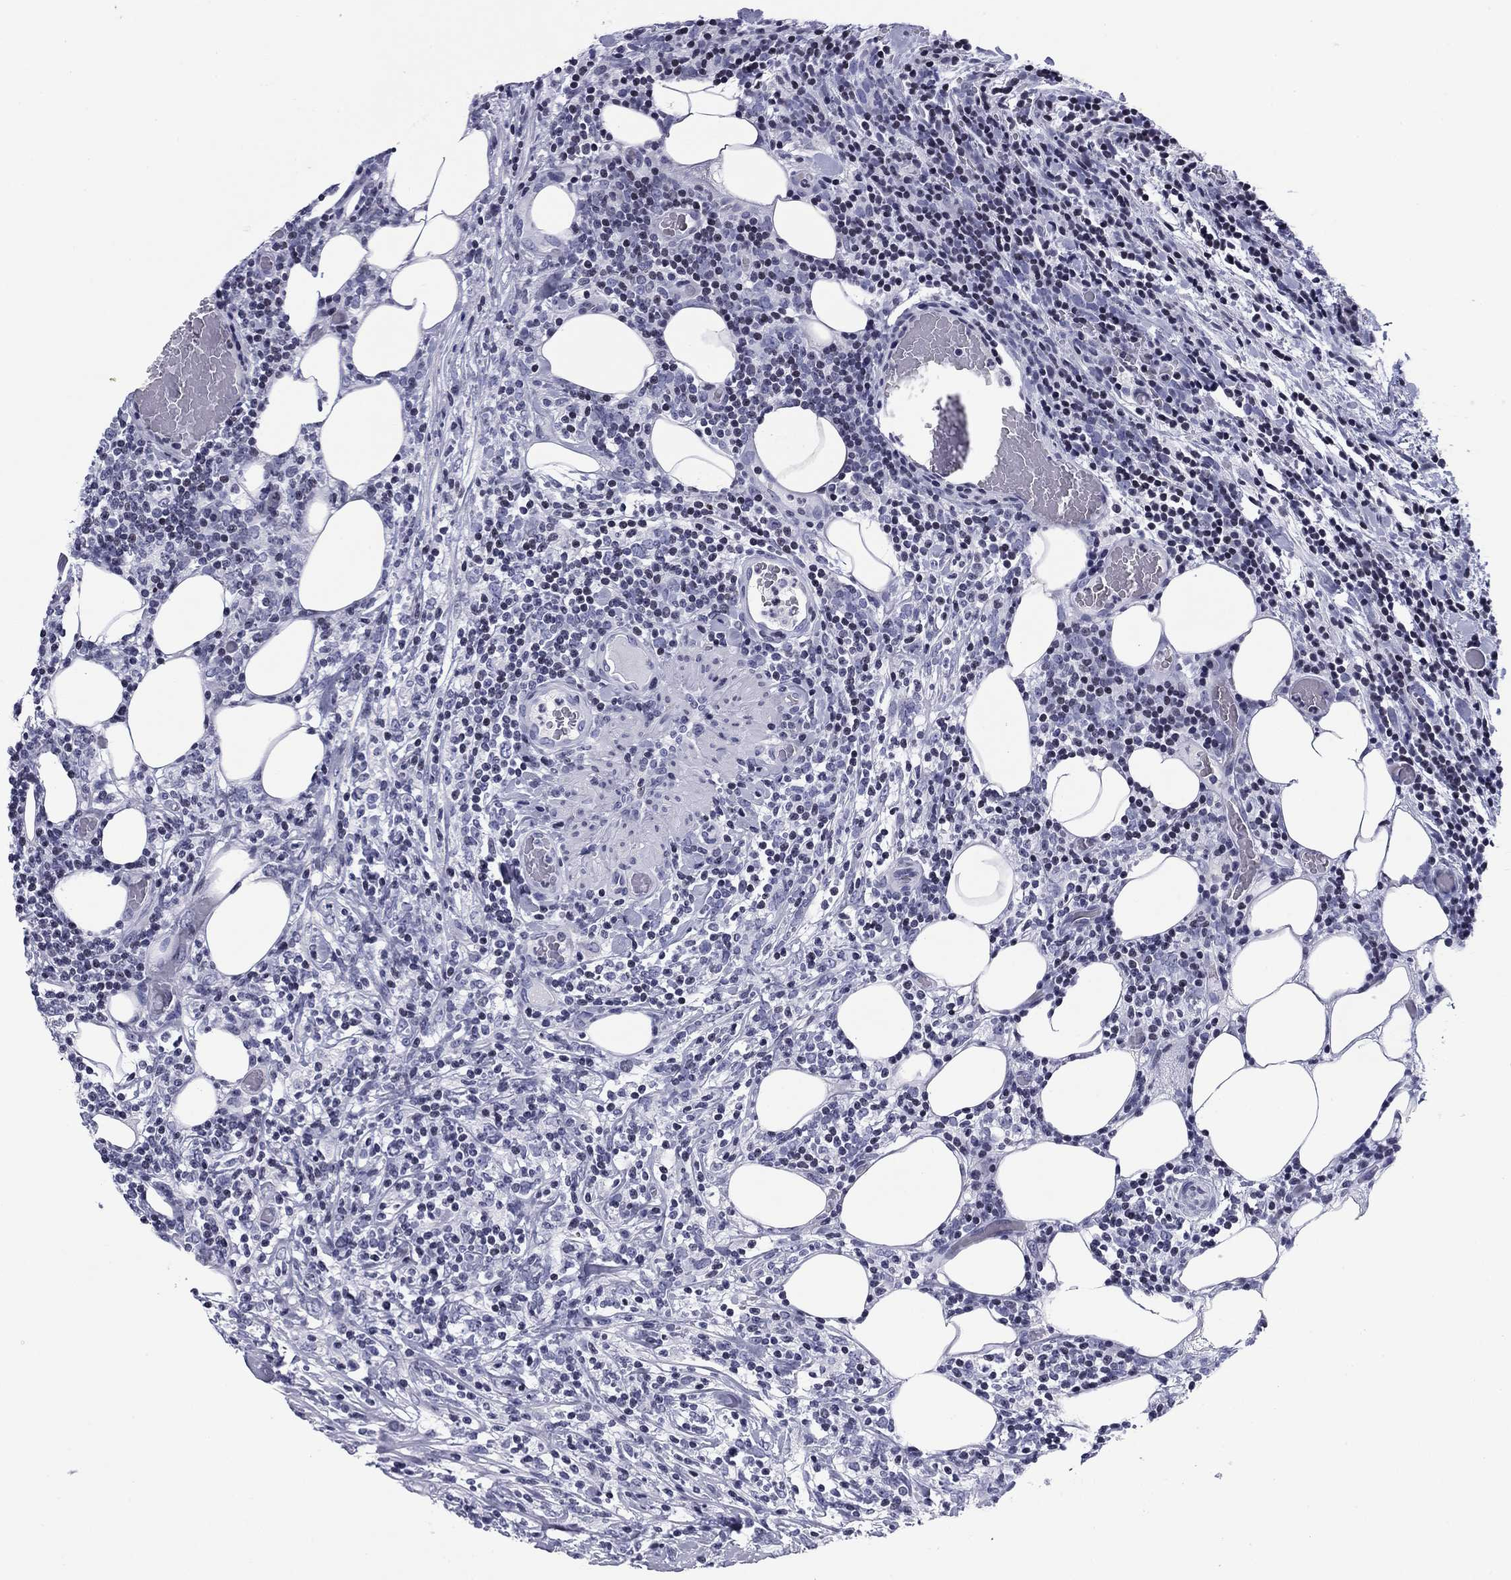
{"staining": {"intensity": "negative", "quantity": "none", "location": "none"}, "tissue": "lymphoma", "cell_type": "Tumor cells", "image_type": "cancer", "snomed": [{"axis": "morphology", "description": "Malignant lymphoma, non-Hodgkin's type, High grade"}, {"axis": "topography", "description": "Lymph node"}], "caption": "Immunohistochemistry of malignant lymphoma, non-Hodgkin's type (high-grade) reveals no staining in tumor cells.", "gene": "CCDC144A", "patient": {"sex": "female", "age": 84}}